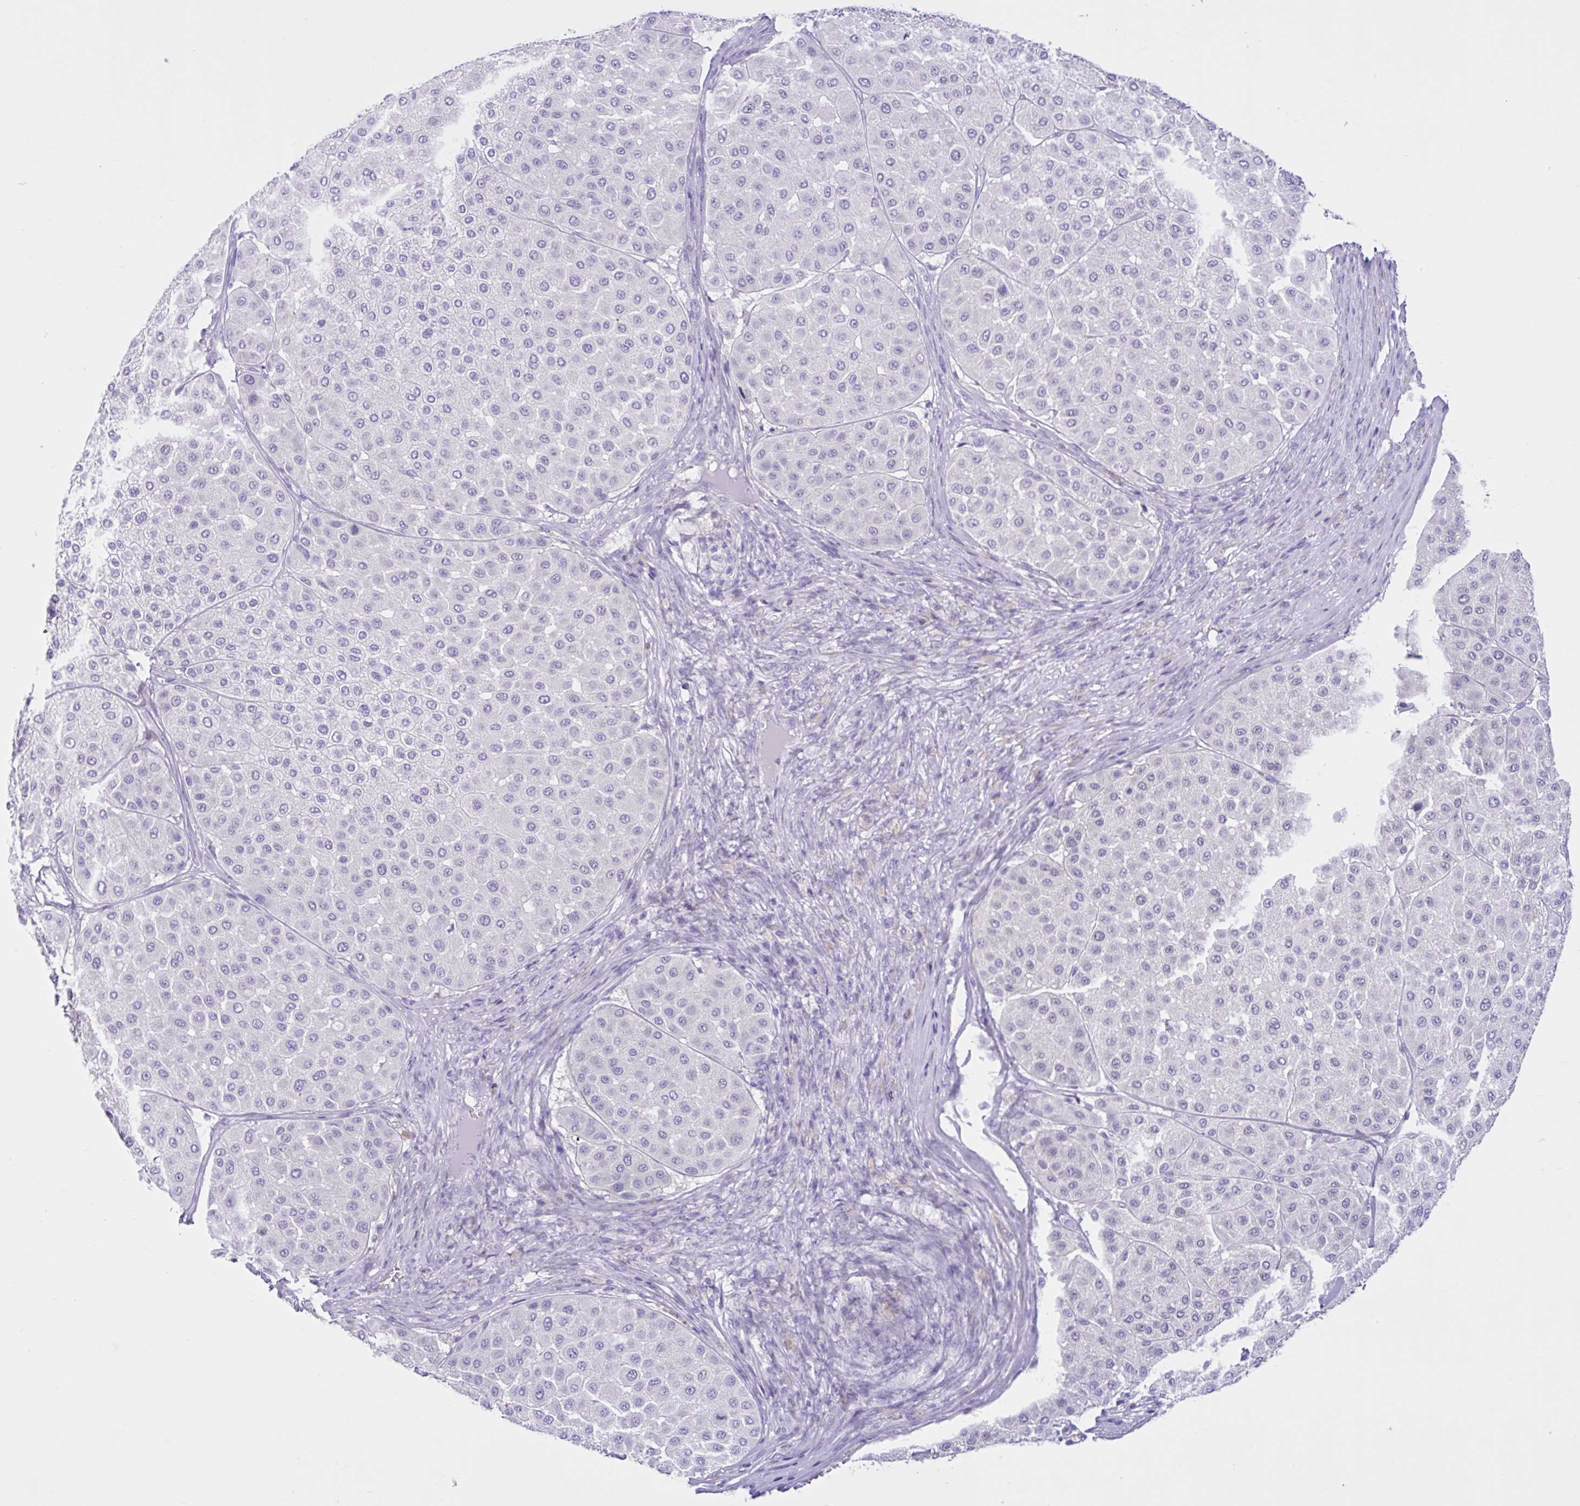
{"staining": {"intensity": "negative", "quantity": "none", "location": "none"}, "tissue": "melanoma", "cell_type": "Tumor cells", "image_type": "cancer", "snomed": [{"axis": "morphology", "description": "Malignant melanoma, Metastatic site"}, {"axis": "topography", "description": "Smooth muscle"}], "caption": "Immunohistochemical staining of malignant melanoma (metastatic site) reveals no significant positivity in tumor cells.", "gene": "CYP19A1", "patient": {"sex": "male", "age": 41}}